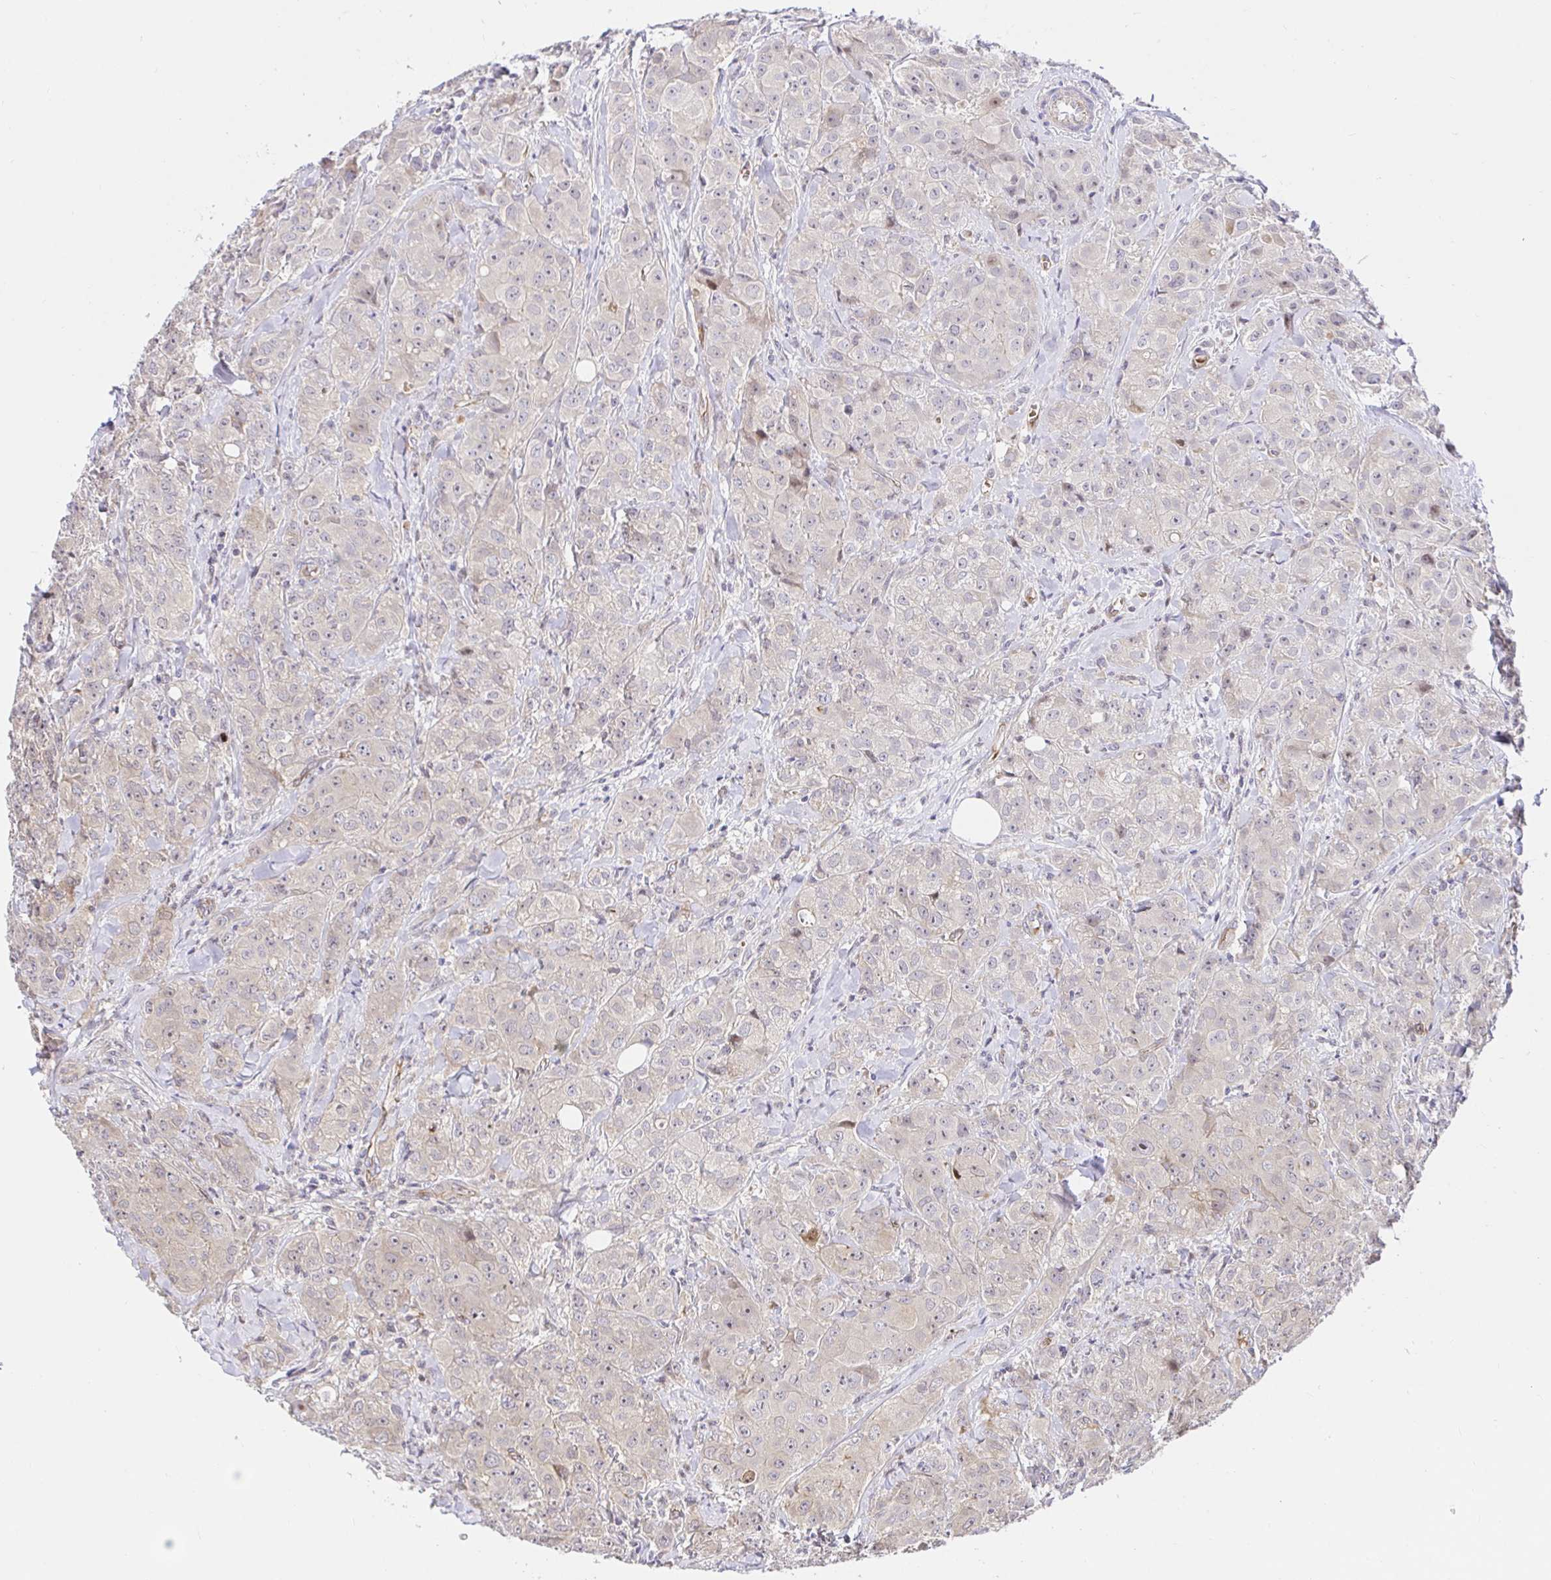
{"staining": {"intensity": "negative", "quantity": "none", "location": "none"}, "tissue": "breast cancer", "cell_type": "Tumor cells", "image_type": "cancer", "snomed": [{"axis": "morphology", "description": "Normal tissue, NOS"}, {"axis": "morphology", "description": "Duct carcinoma"}, {"axis": "topography", "description": "Breast"}], "caption": "High power microscopy image of an immunohistochemistry (IHC) micrograph of breast cancer, revealing no significant expression in tumor cells.", "gene": "TRIM55", "patient": {"sex": "female", "age": 43}}